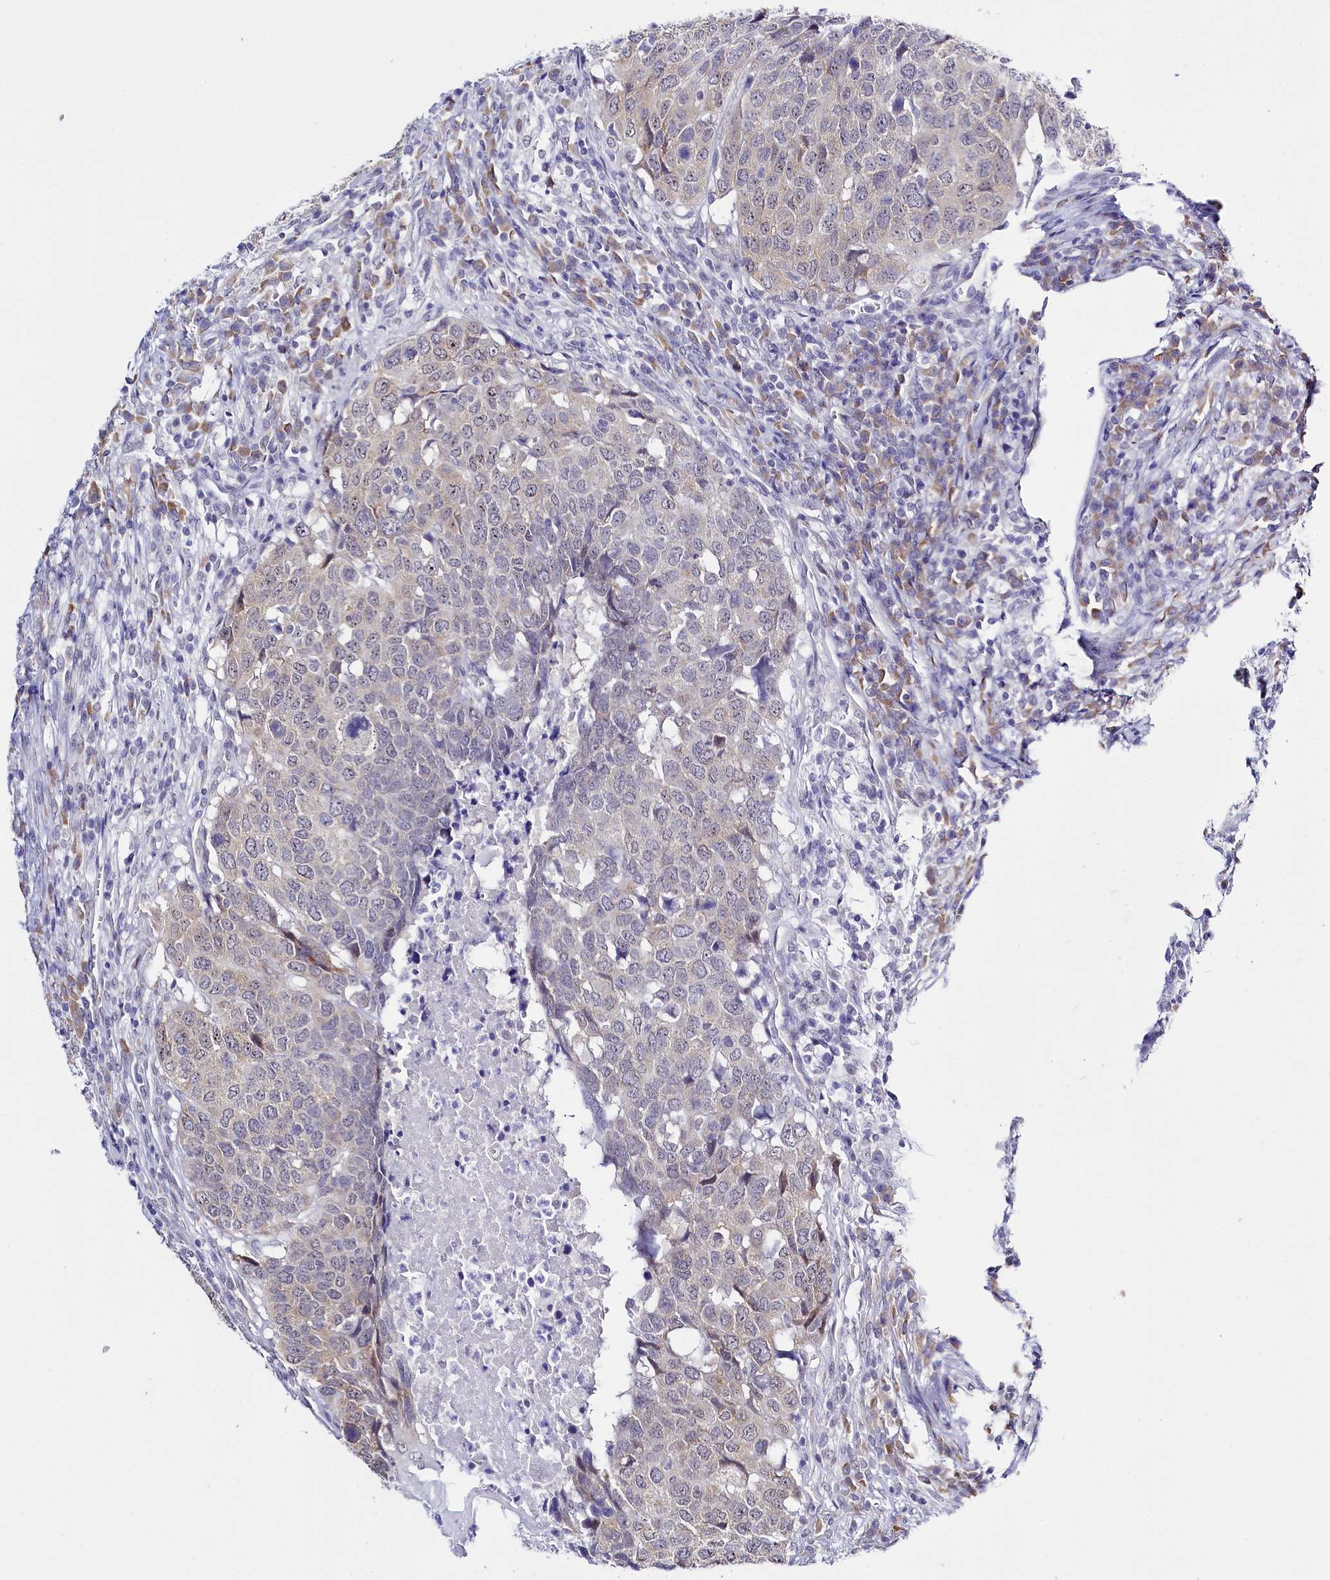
{"staining": {"intensity": "weak", "quantity": "<25%", "location": "cytoplasmic/membranous"}, "tissue": "head and neck cancer", "cell_type": "Tumor cells", "image_type": "cancer", "snomed": [{"axis": "morphology", "description": "Squamous cell carcinoma, NOS"}, {"axis": "topography", "description": "Head-Neck"}], "caption": "High magnification brightfield microscopy of head and neck cancer stained with DAB (brown) and counterstained with hematoxylin (blue): tumor cells show no significant positivity.", "gene": "SPATS2", "patient": {"sex": "male", "age": 66}}